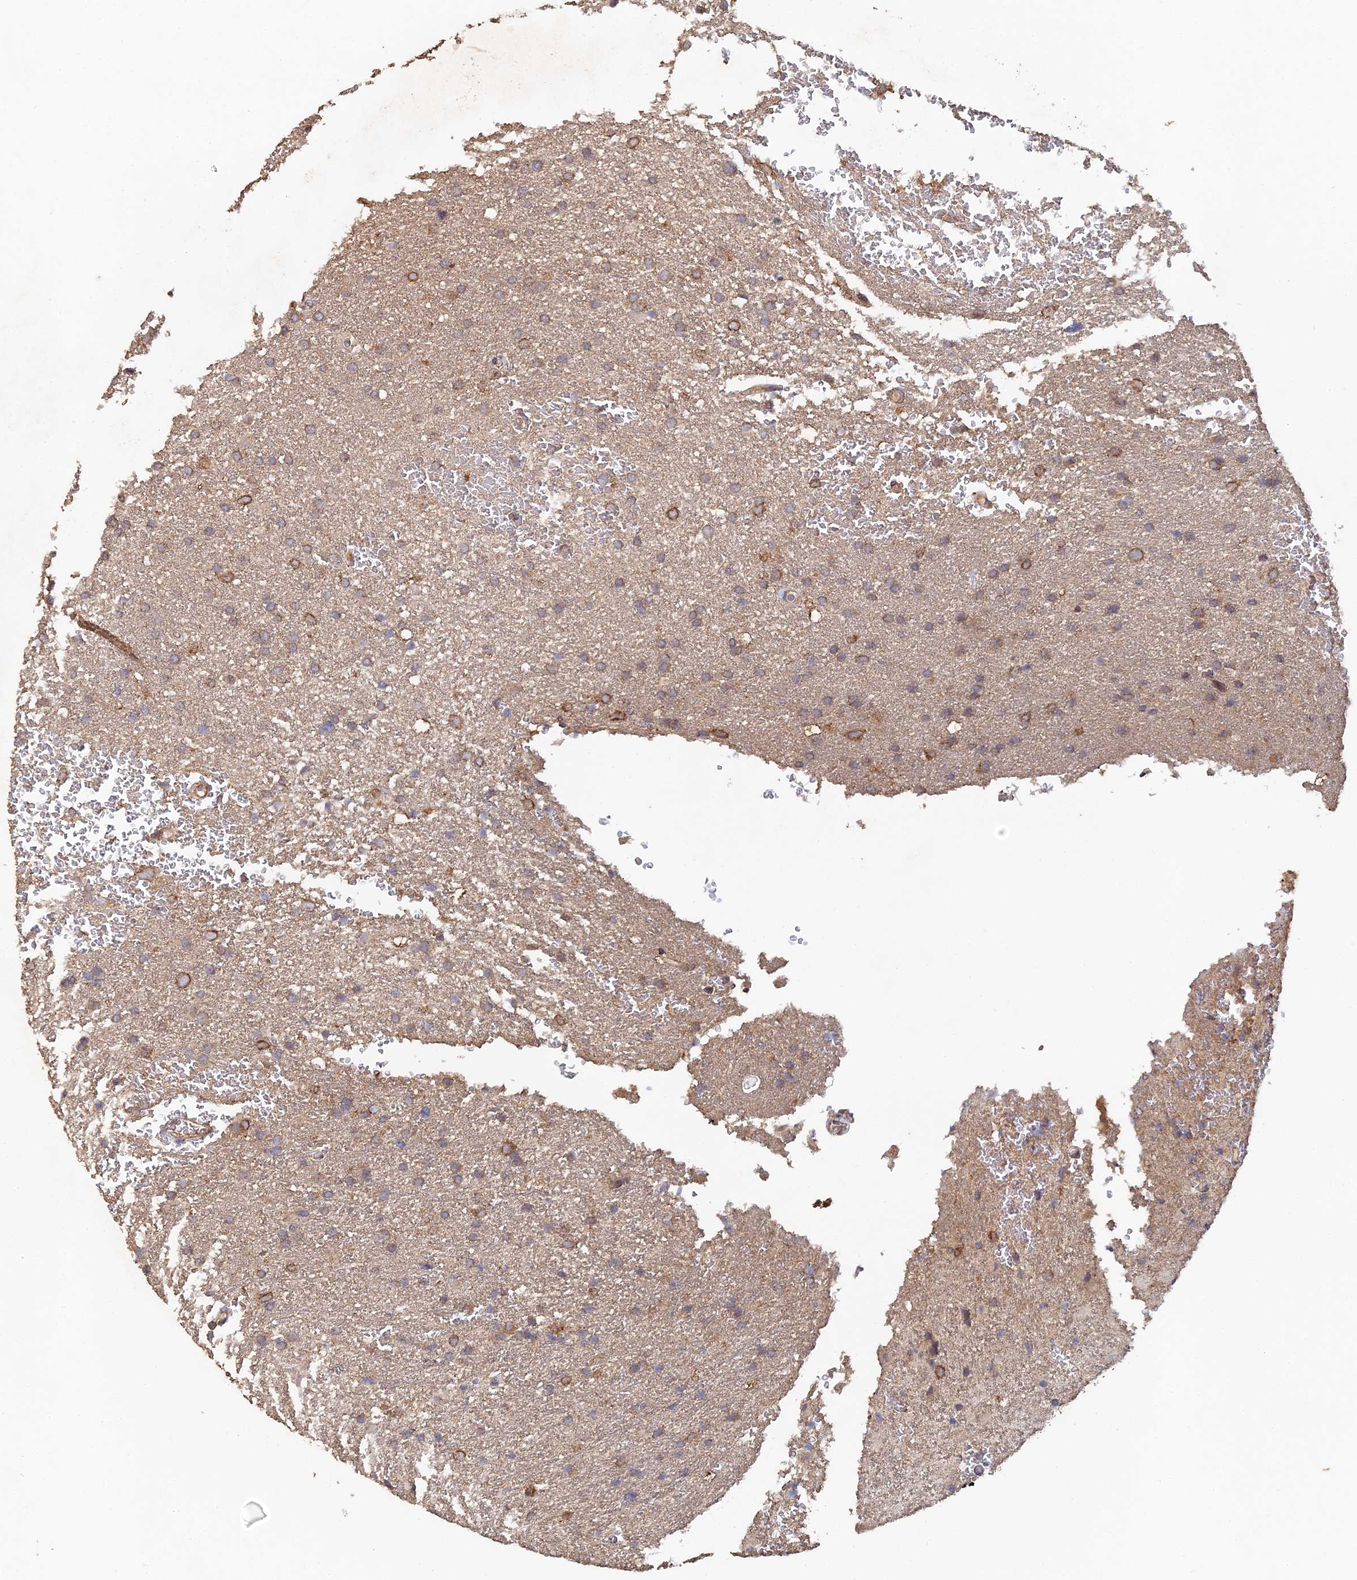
{"staining": {"intensity": "moderate", "quantity": ">75%", "location": "cytoplasmic/membranous"}, "tissue": "glioma", "cell_type": "Tumor cells", "image_type": "cancer", "snomed": [{"axis": "morphology", "description": "Glioma, malignant, High grade"}, {"axis": "topography", "description": "Cerebral cortex"}], "caption": "The photomicrograph exhibits a brown stain indicating the presence of a protein in the cytoplasmic/membranous of tumor cells in malignant glioma (high-grade).", "gene": "SPANXN4", "patient": {"sex": "female", "age": 36}}